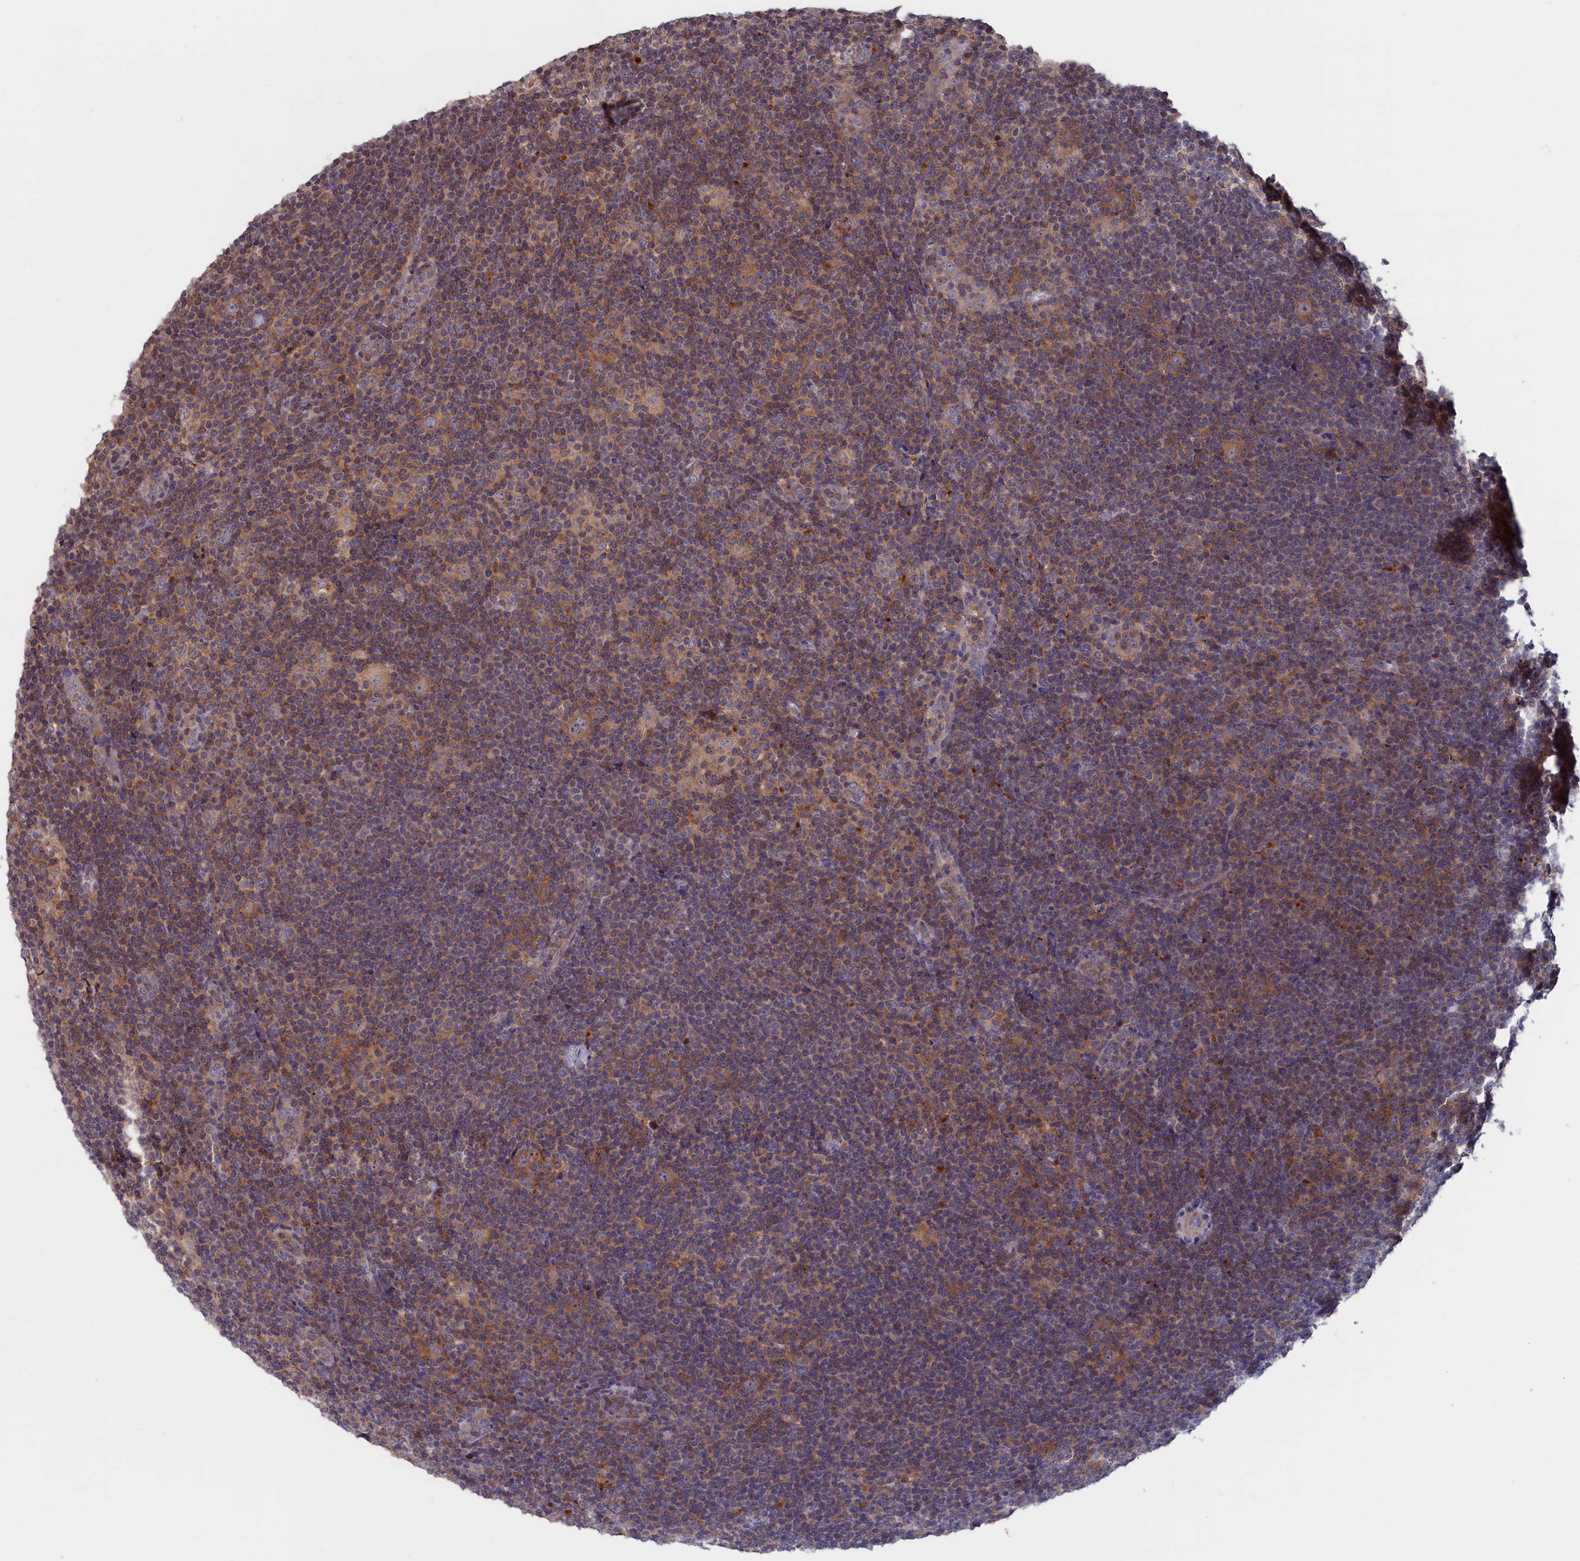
{"staining": {"intensity": "moderate", "quantity": "25%-75%", "location": "cytoplasmic/membranous"}, "tissue": "lymphoma", "cell_type": "Tumor cells", "image_type": "cancer", "snomed": [{"axis": "morphology", "description": "Hodgkin's disease, NOS"}, {"axis": "topography", "description": "Lymph node"}], "caption": "Approximately 25%-75% of tumor cells in lymphoma demonstrate moderate cytoplasmic/membranous protein expression as visualized by brown immunohistochemical staining.", "gene": "CACTIN", "patient": {"sex": "female", "age": 57}}